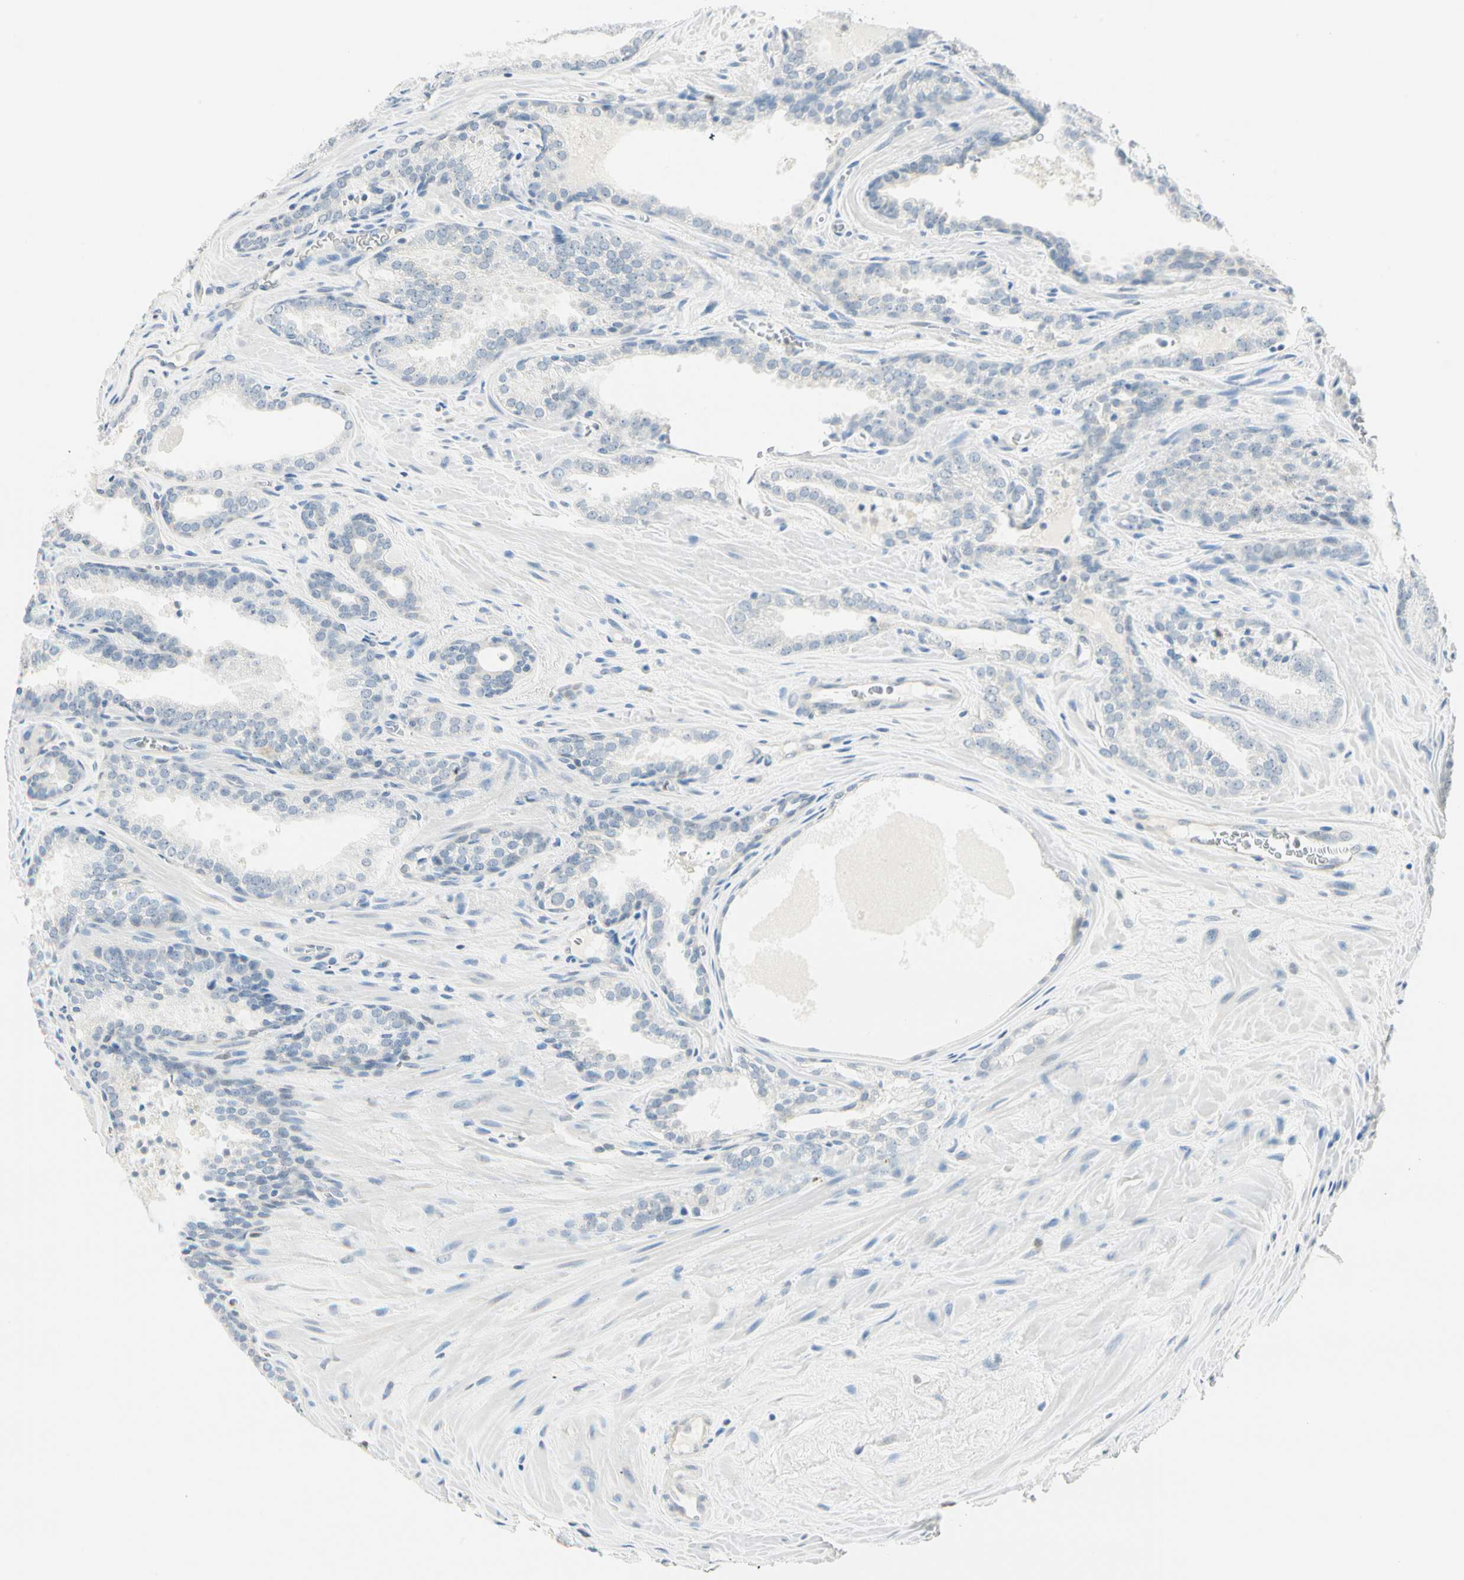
{"staining": {"intensity": "negative", "quantity": "none", "location": "none"}, "tissue": "prostate cancer", "cell_type": "Tumor cells", "image_type": "cancer", "snomed": [{"axis": "morphology", "description": "Adenocarcinoma, Low grade"}, {"axis": "topography", "description": "Prostate"}], "caption": "A high-resolution photomicrograph shows immunohistochemistry (IHC) staining of adenocarcinoma (low-grade) (prostate), which reveals no significant staining in tumor cells.", "gene": "MLLT10", "patient": {"sex": "male", "age": 60}}